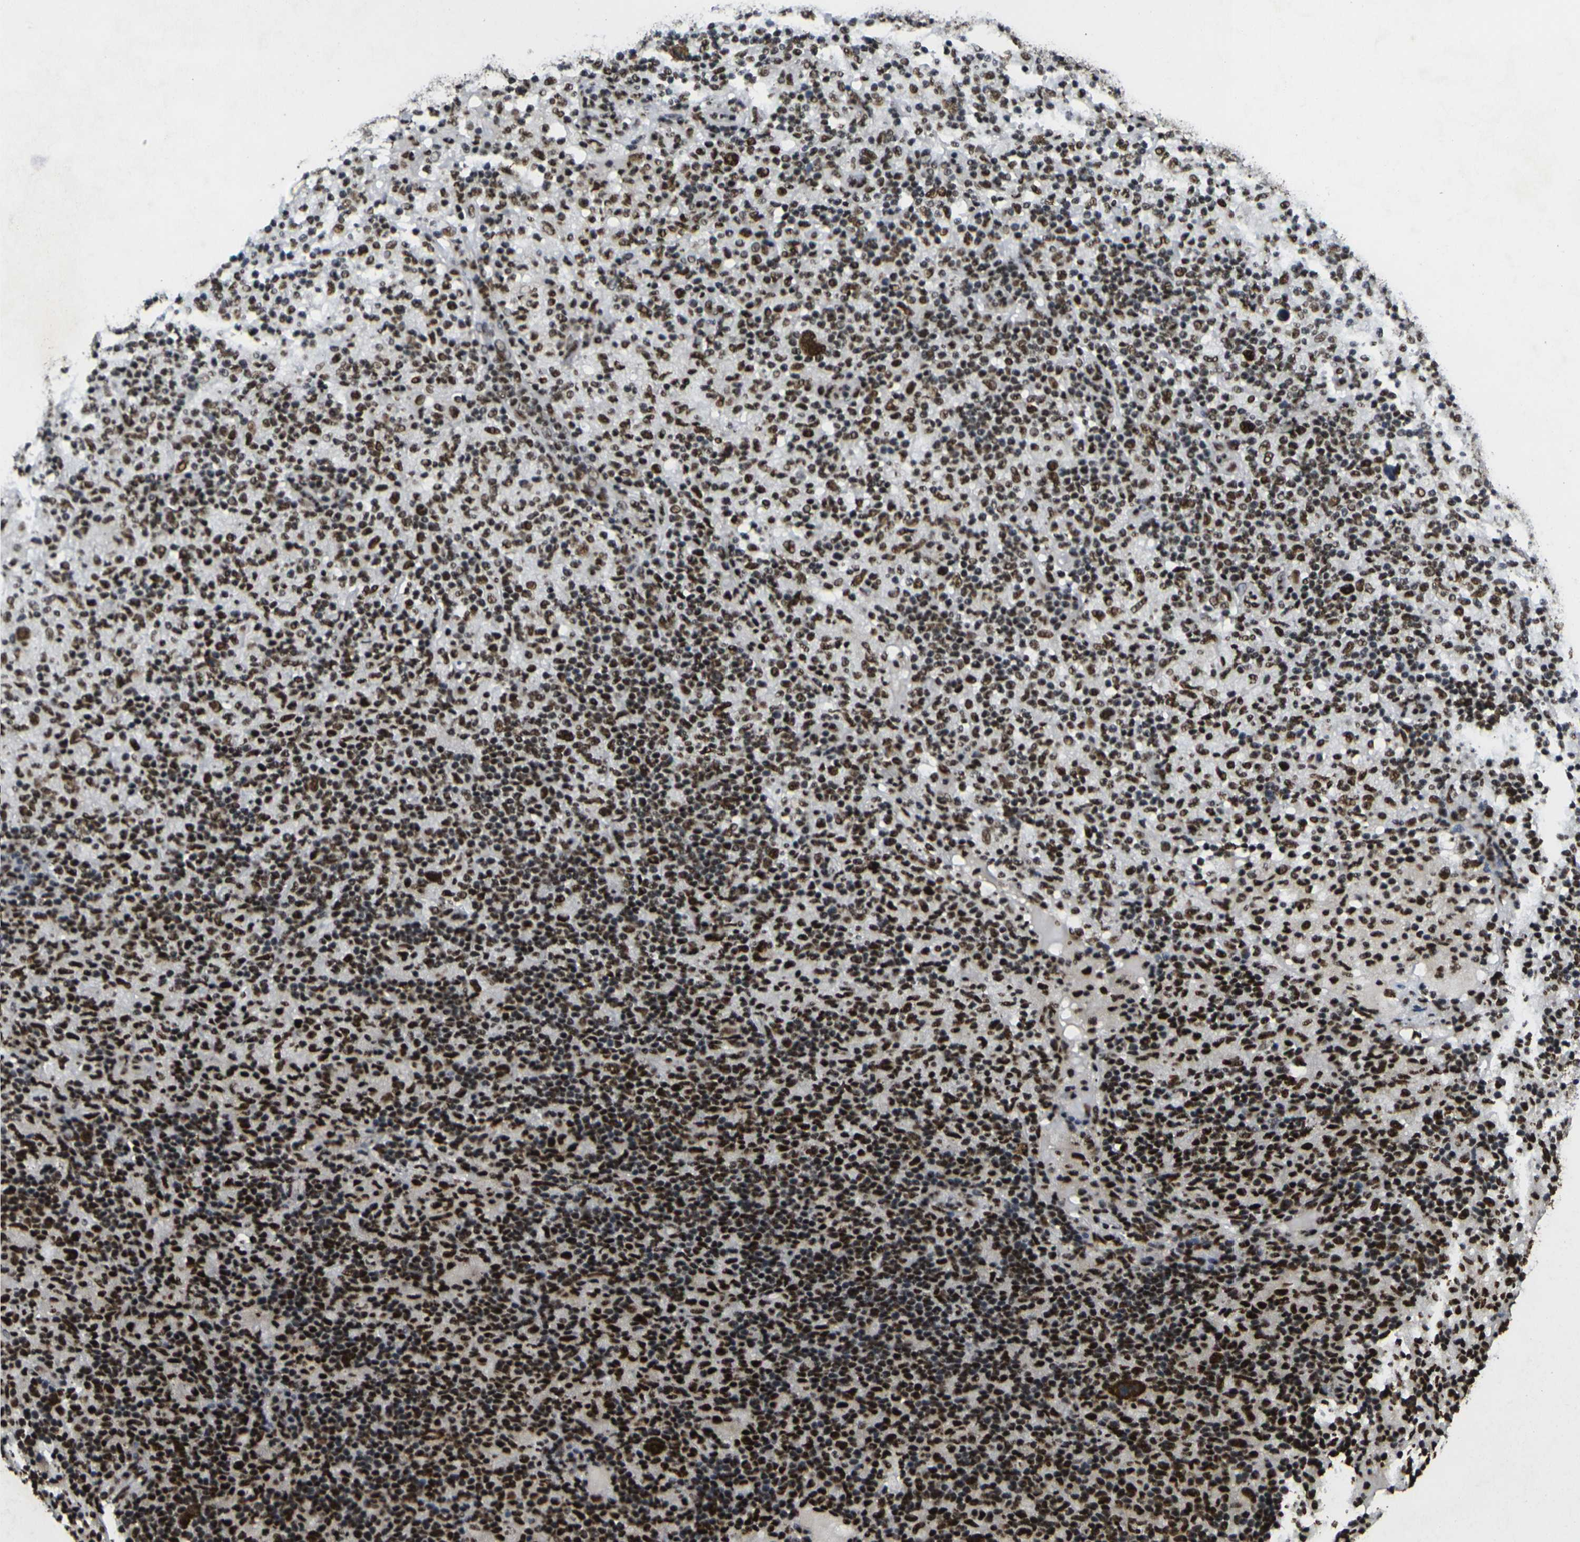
{"staining": {"intensity": "strong", "quantity": ">75%", "location": "nuclear"}, "tissue": "lymphoma", "cell_type": "Tumor cells", "image_type": "cancer", "snomed": [{"axis": "morphology", "description": "Hodgkin's disease, NOS"}, {"axis": "topography", "description": "Lymph node"}], "caption": "Immunohistochemical staining of human lymphoma demonstrates strong nuclear protein staining in about >75% of tumor cells.", "gene": "SMARCC1", "patient": {"sex": "male", "age": 70}}